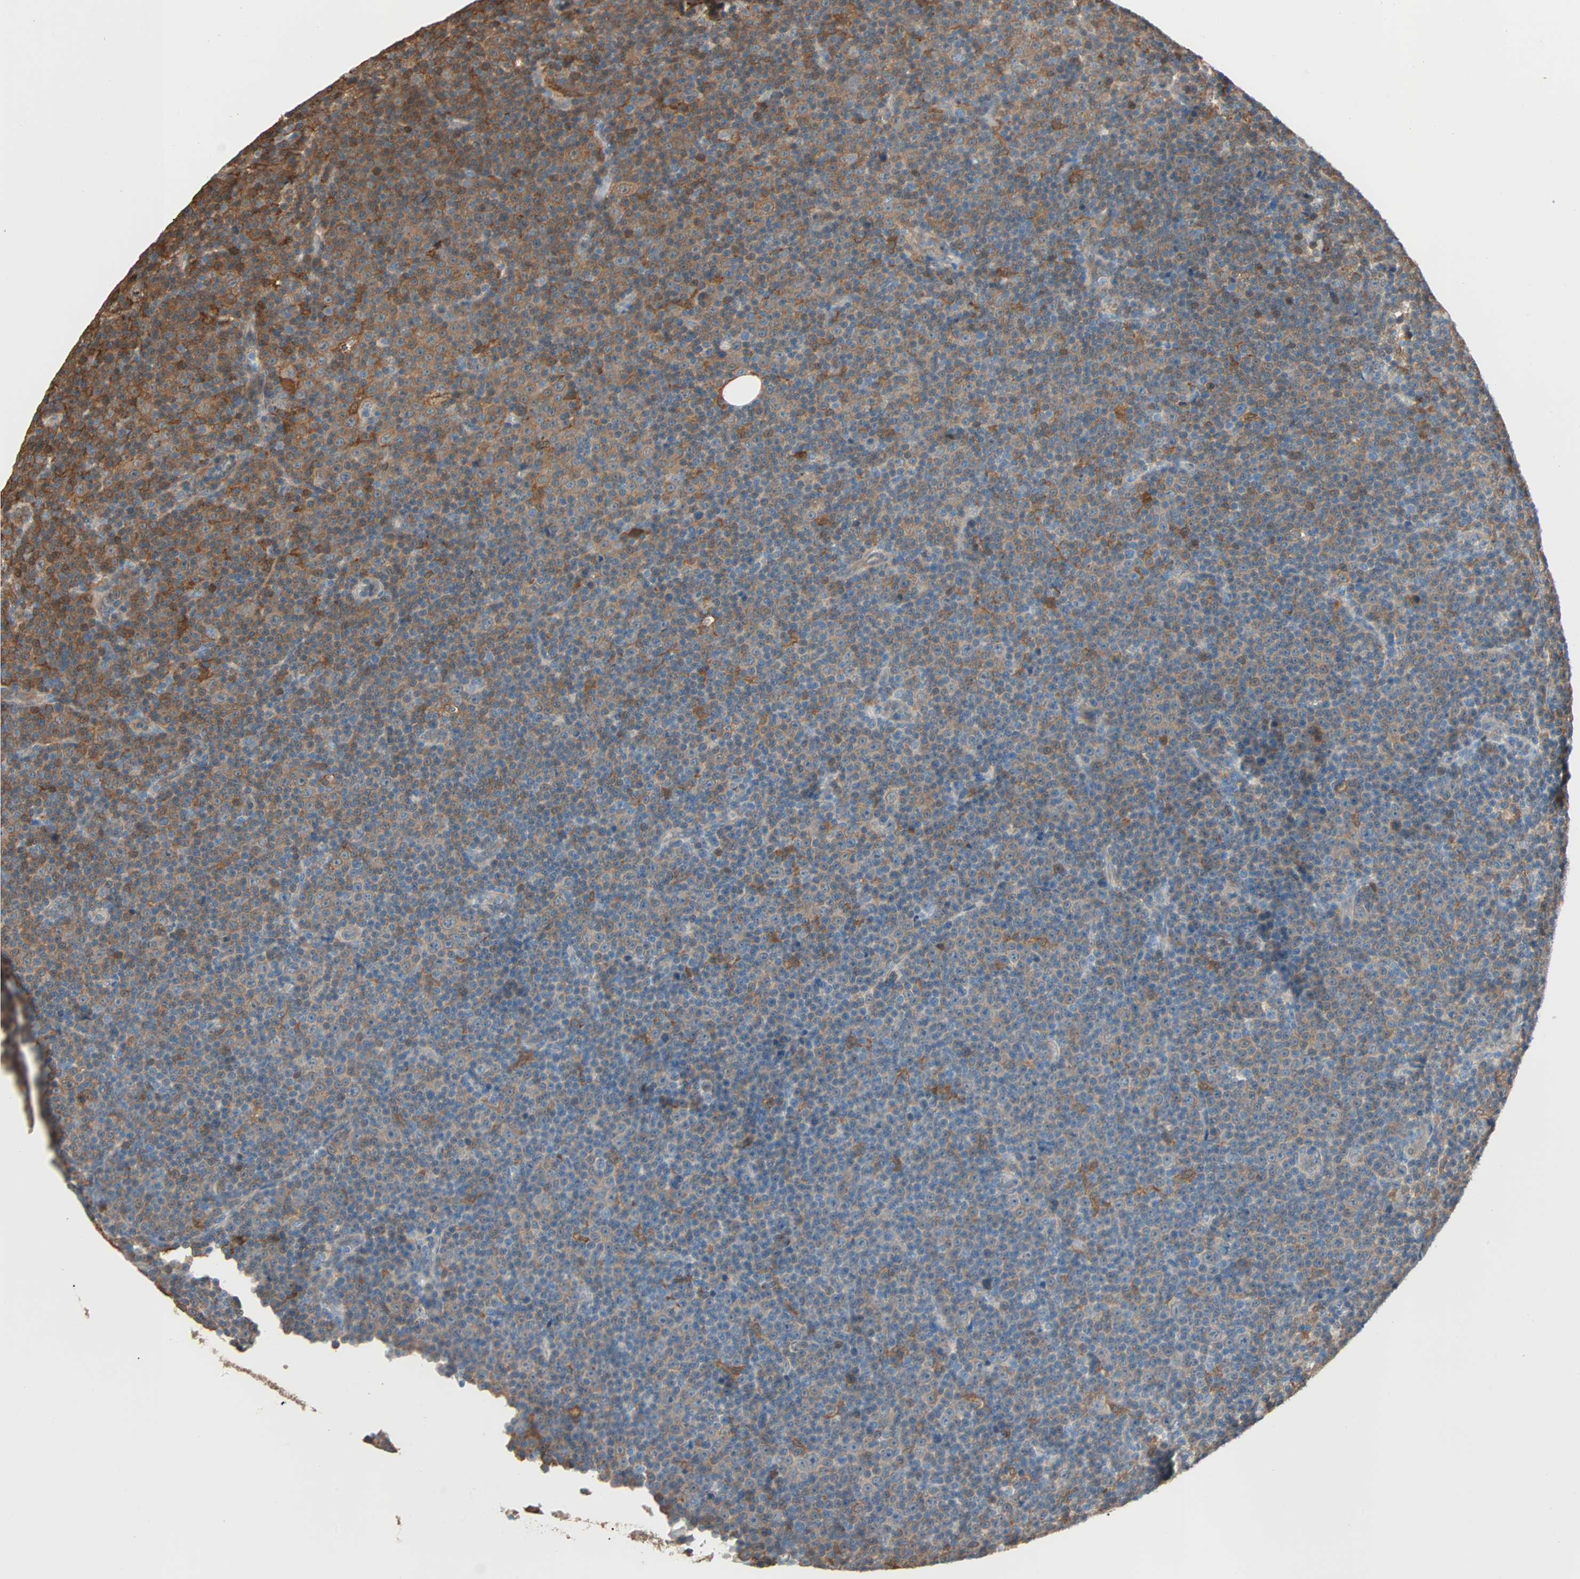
{"staining": {"intensity": "moderate", "quantity": "25%-75%", "location": "cytoplasmic/membranous"}, "tissue": "lymphoma", "cell_type": "Tumor cells", "image_type": "cancer", "snomed": [{"axis": "morphology", "description": "Malignant lymphoma, non-Hodgkin's type, Low grade"}, {"axis": "topography", "description": "Lymph node"}], "caption": "Low-grade malignant lymphoma, non-Hodgkin's type stained for a protein (brown) demonstrates moderate cytoplasmic/membranous positive expression in about 25%-75% of tumor cells.", "gene": "PRDX1", "patient": {"sex": "female", "age": 67}}